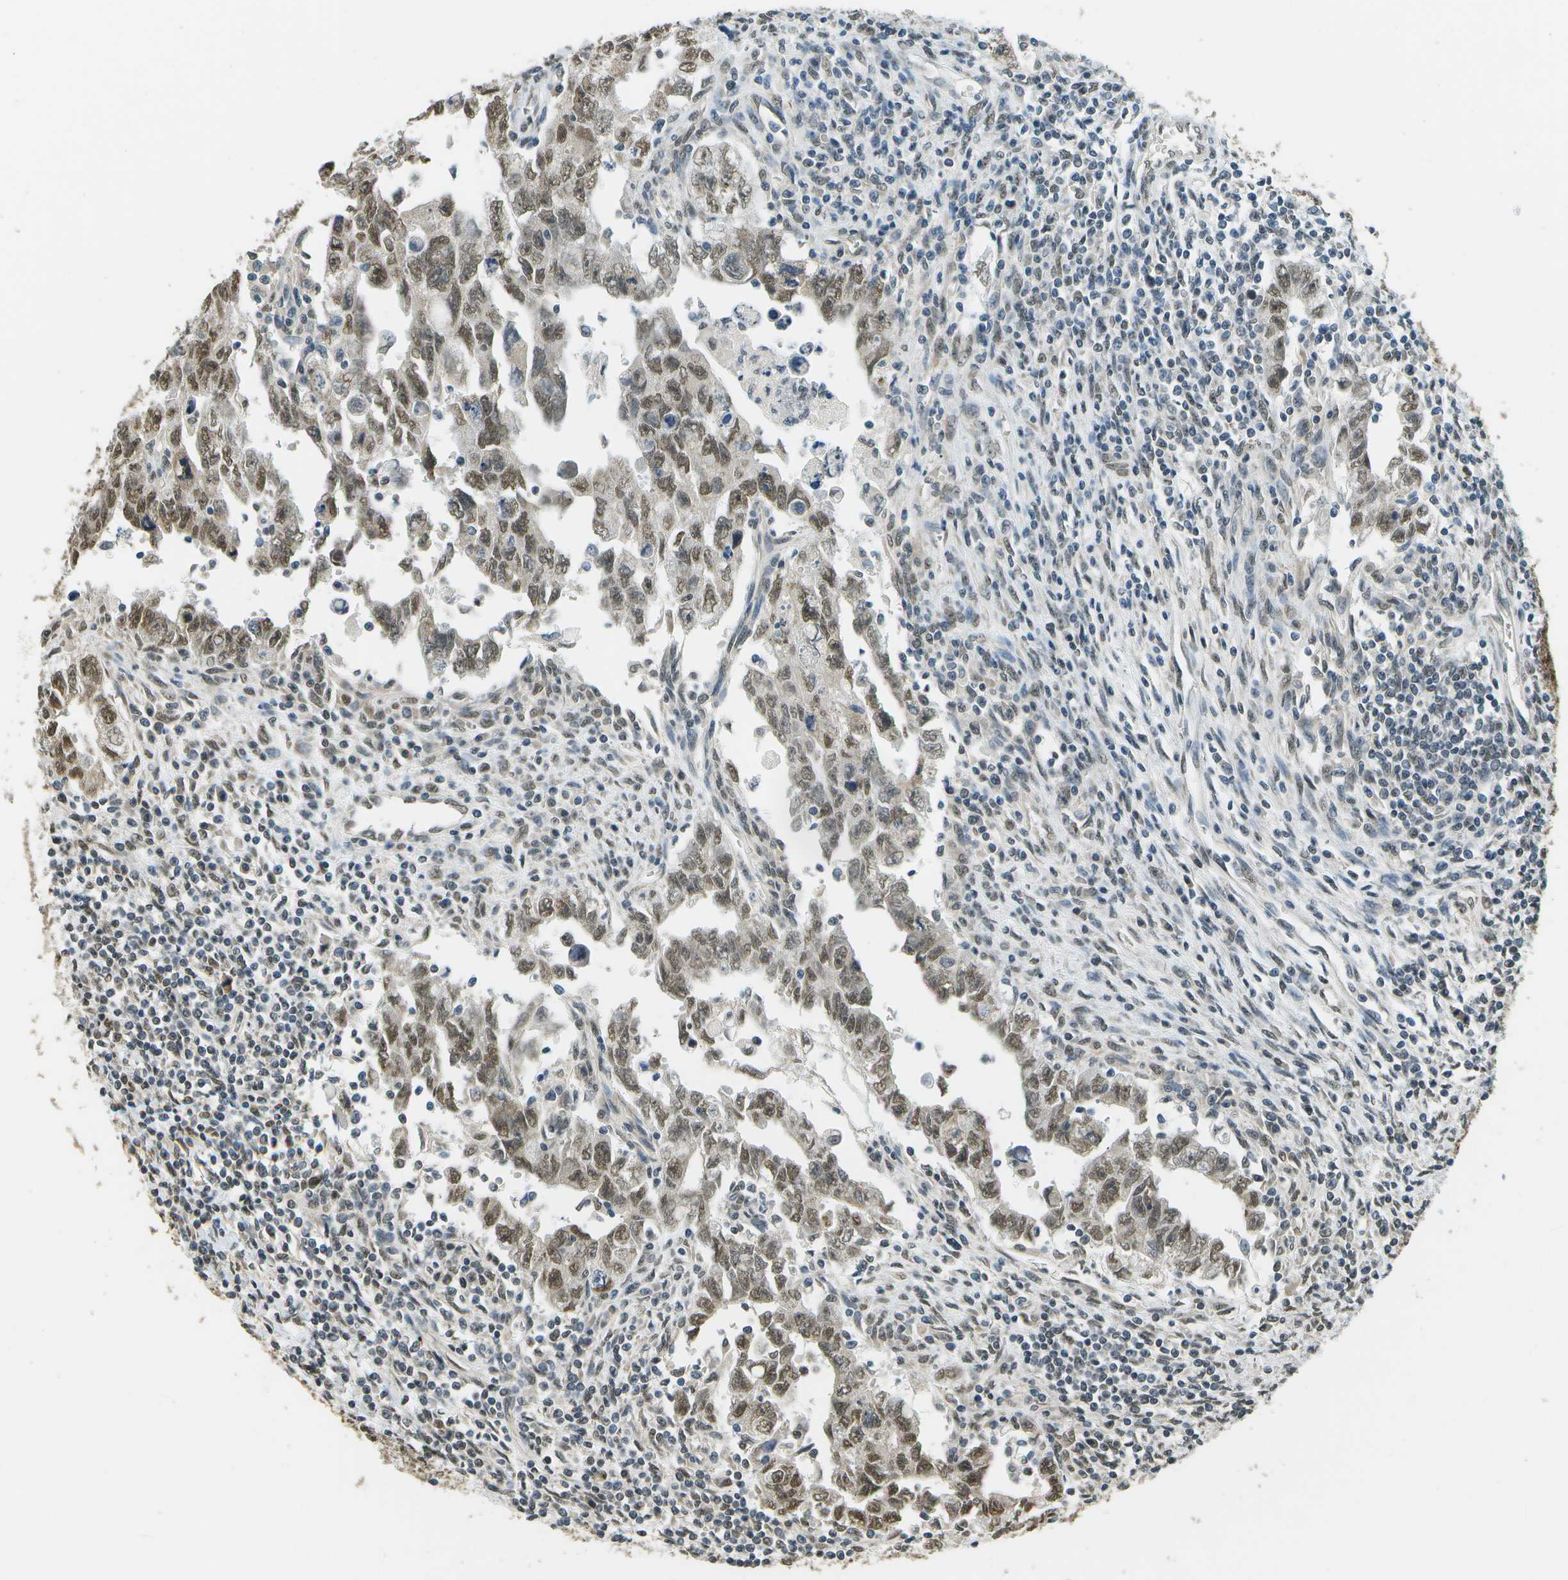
{"staining": {"intensity": "moderate", "quantity": ">75%", "location": "nuclear"}, "tissue": "testis cancer", "cell_type": "Tumor cells", "image_type": "cancer", "snomed": [{"axis": "morphology", "description": "Carcinoma, Embryonal, NOS"}, {"axis": "topography", "description": "Testis"}], "caption": "Immunohistochemical staining of human testis cancer (embryonal carcinoma) demonstrates moderate nuclear protein staining in about >75% of tumor cells. The protein of interest is stained brown, and the nuclei are stained in blue (DAB IHC with brightfield microscopy, high magnification).", "gene": "ABL2", "patient": {"sex": "male", "age": 28}}